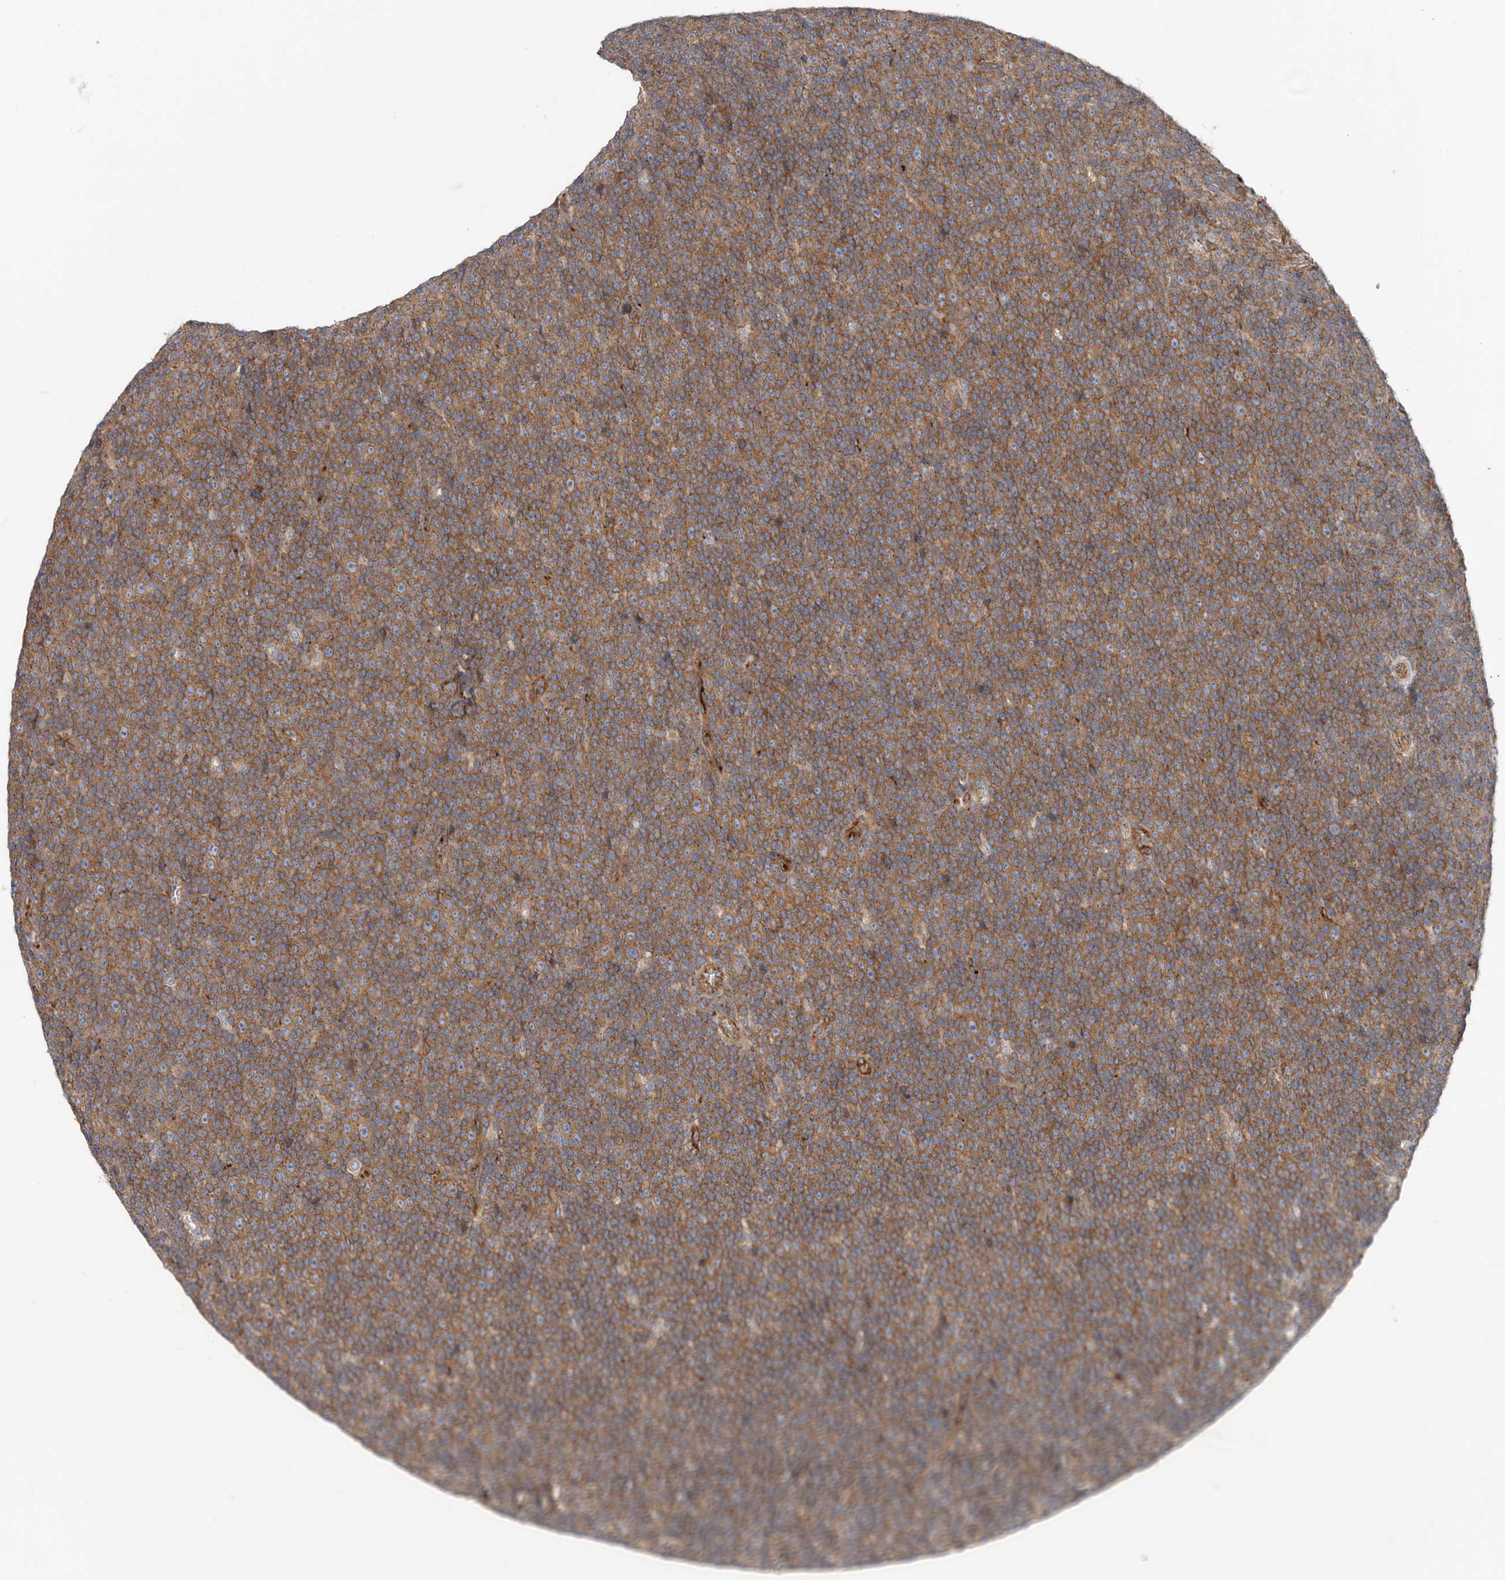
{"staining": {"intensity": "moderate", "quantity": ">75%", "location": "cytoplasmic/membranous"}, "tissue": "lymphoma", "cell_type": "Tumor cells", "image_type": "cancer", "snomed": [{"axis": "morphology", "description": "Malignant lymphoma, non-Hodgkin's type, Low grade"}, {"axis": "topography", "description": "Lymph node"}], "caption": "About >75% of tumor cells in human low-grade malignant lymphoma, non-Hodgkin's type exhibit moderate cytoplasmic/membranous protein positivity as visualized by brown immunohistochemical staining.", "gene": "LUZP1", "patient": {"sex": "female", "age": 67}}